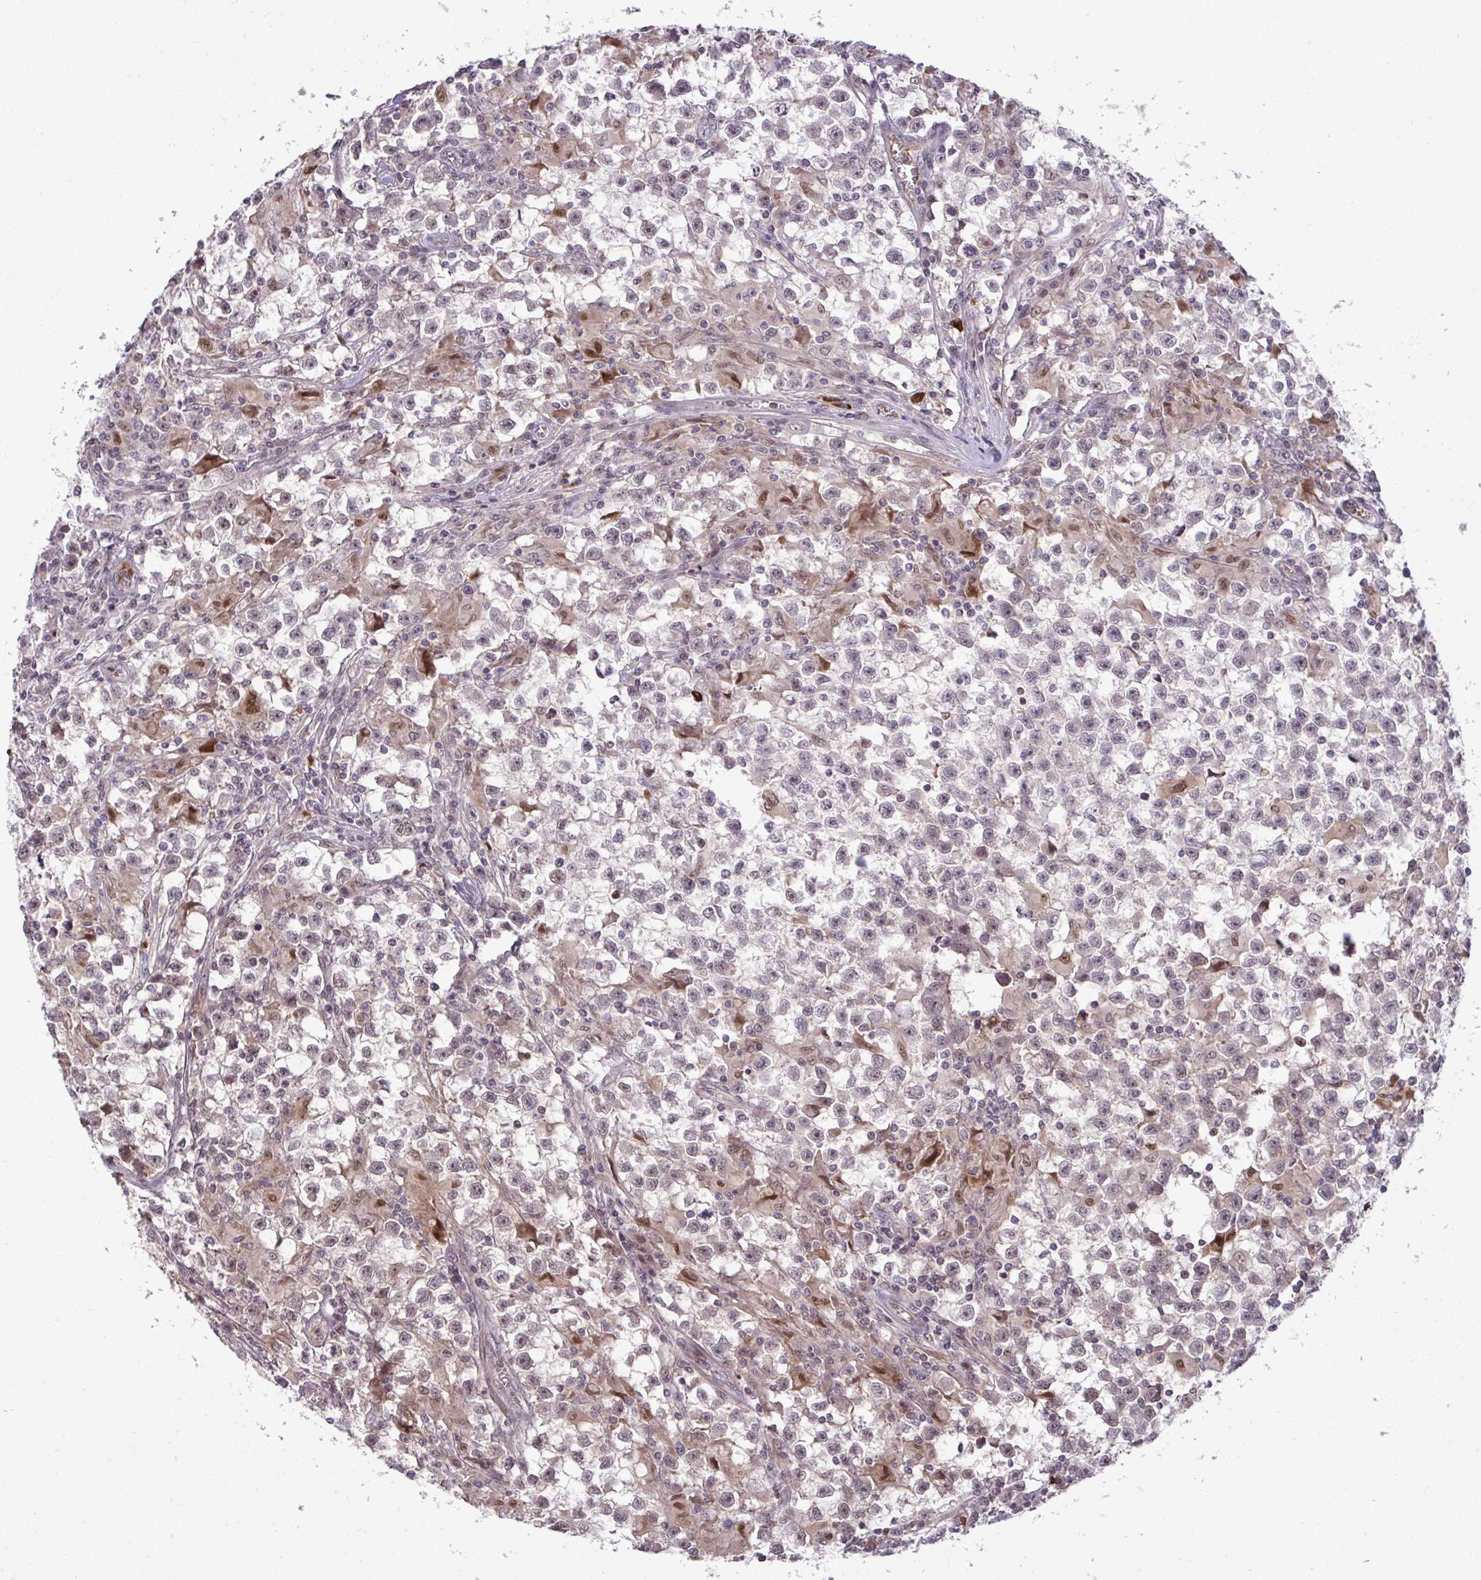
{"staining": {"intensity": "weak", "quantity": "25%-75%", "location": "nuclear"}, "tissue": "testis cancer", "cell_type": "Tumor cells", "image_type": "cancer", "snomed": [{"axis": "morphology", "description": "Seminoma, NOS"}, {"axis": "topography", "description": "Testis"}], "caption": "Immunohistochemistry (IHC) of human testis cancer displays low levels of weak nuclear positivity in approximately 25%-75% of tumor cells.", "gene": "ZSCAN9", "patient": {"sex": "male", "age": 31}}